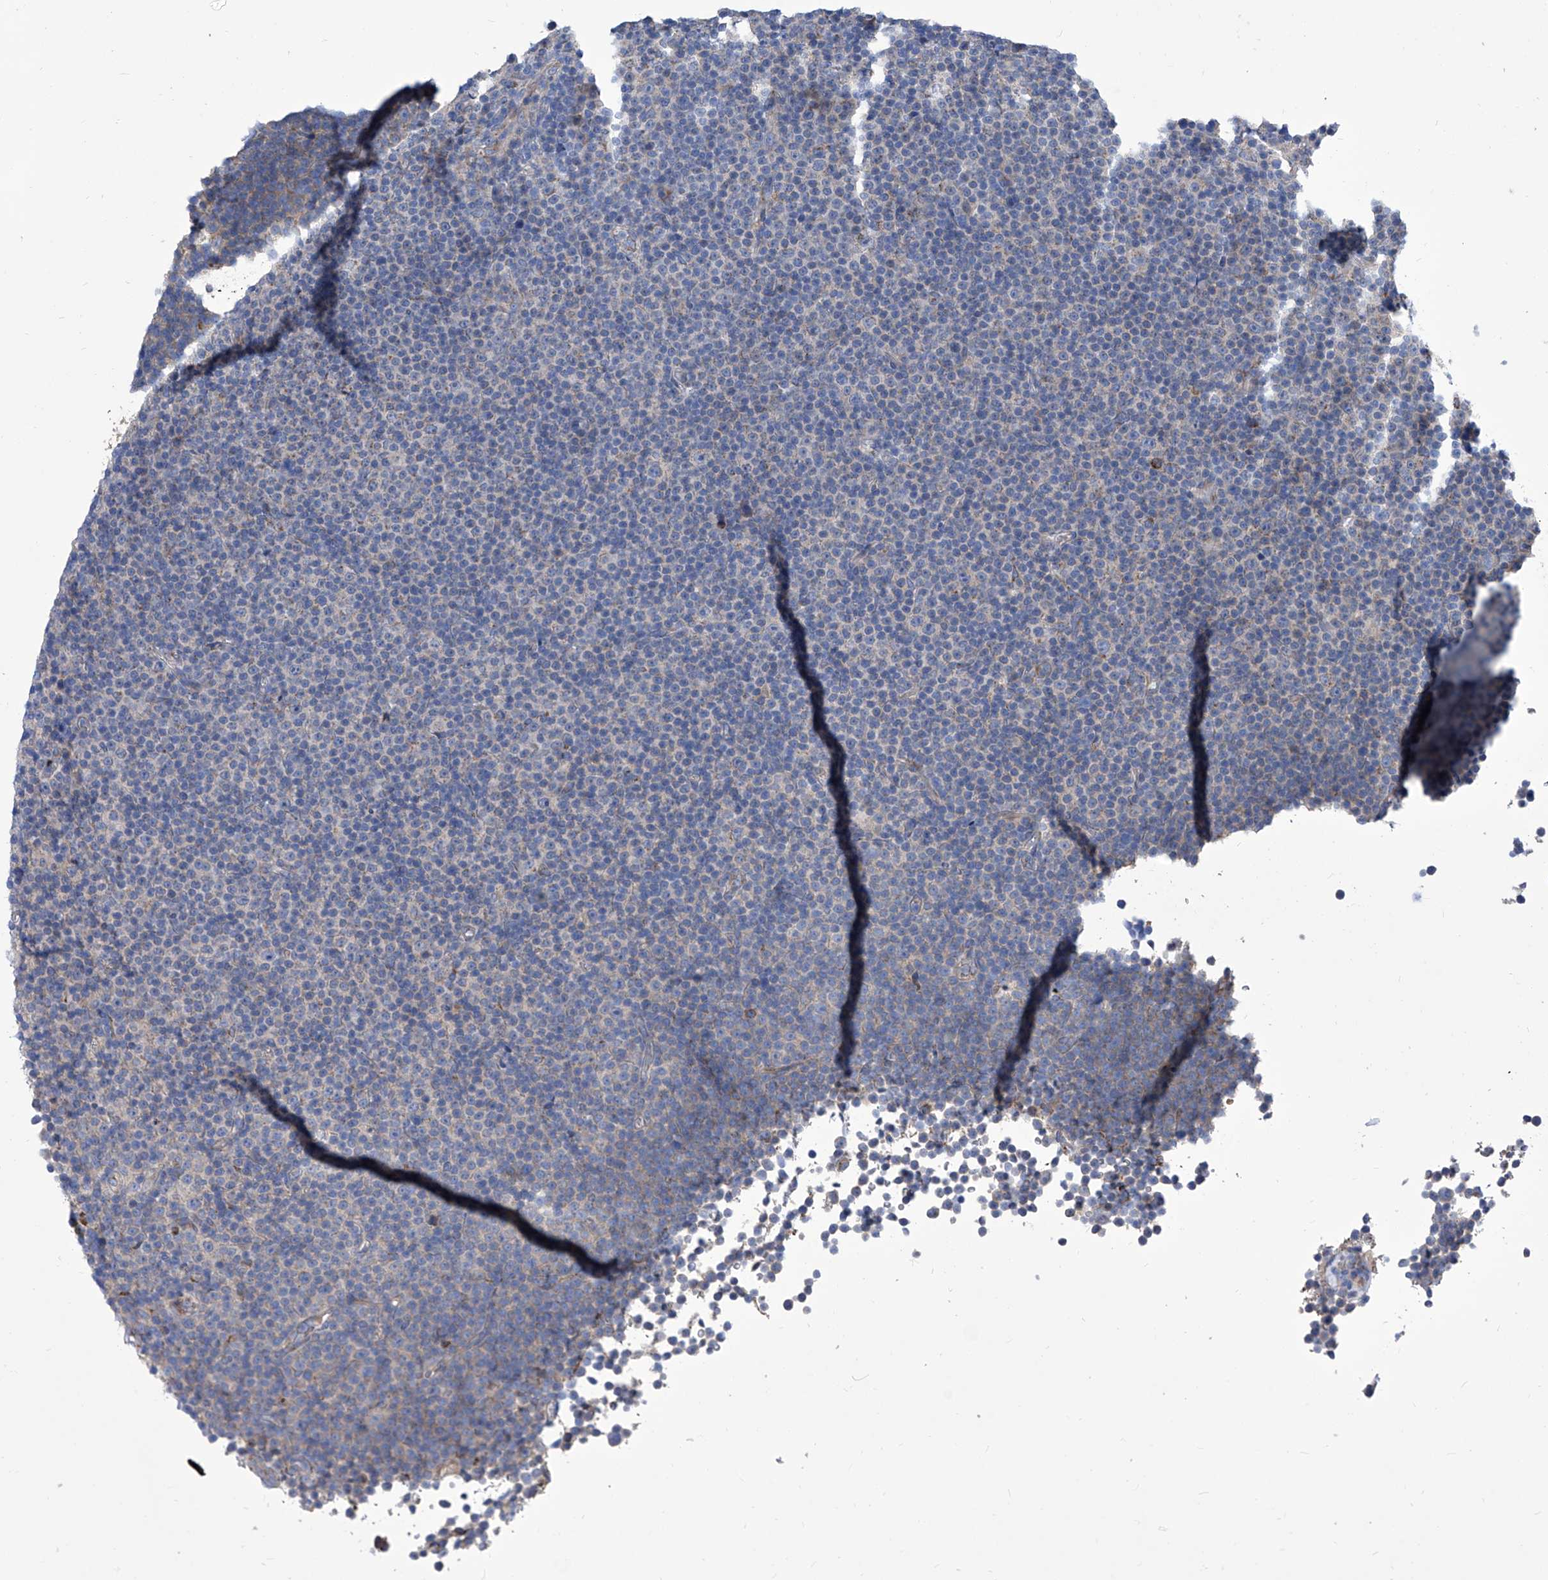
{"staining": {"intensity": "negative", "quantity": "none", "location": "none"}, "tissue": "lymphoma", "cell_type": "Tumor cells", "image_type": "cancer", "snomed": [{"axis": "morphology", "description": "Malignant lymphoma, non-Hodgkin's type, Low grade"}, {"axis": "topography", "description": "Lymph node"}], "caption": "Immunohistochemistry photomicrograph of neoplastic tissue: human lymphoma stained with DAB (3,3'-diaminobenzidine) shows no significant protein expression in tumor cells.", "gene": "TJAP1", "patient": {"sex": "female", "age": 67}}